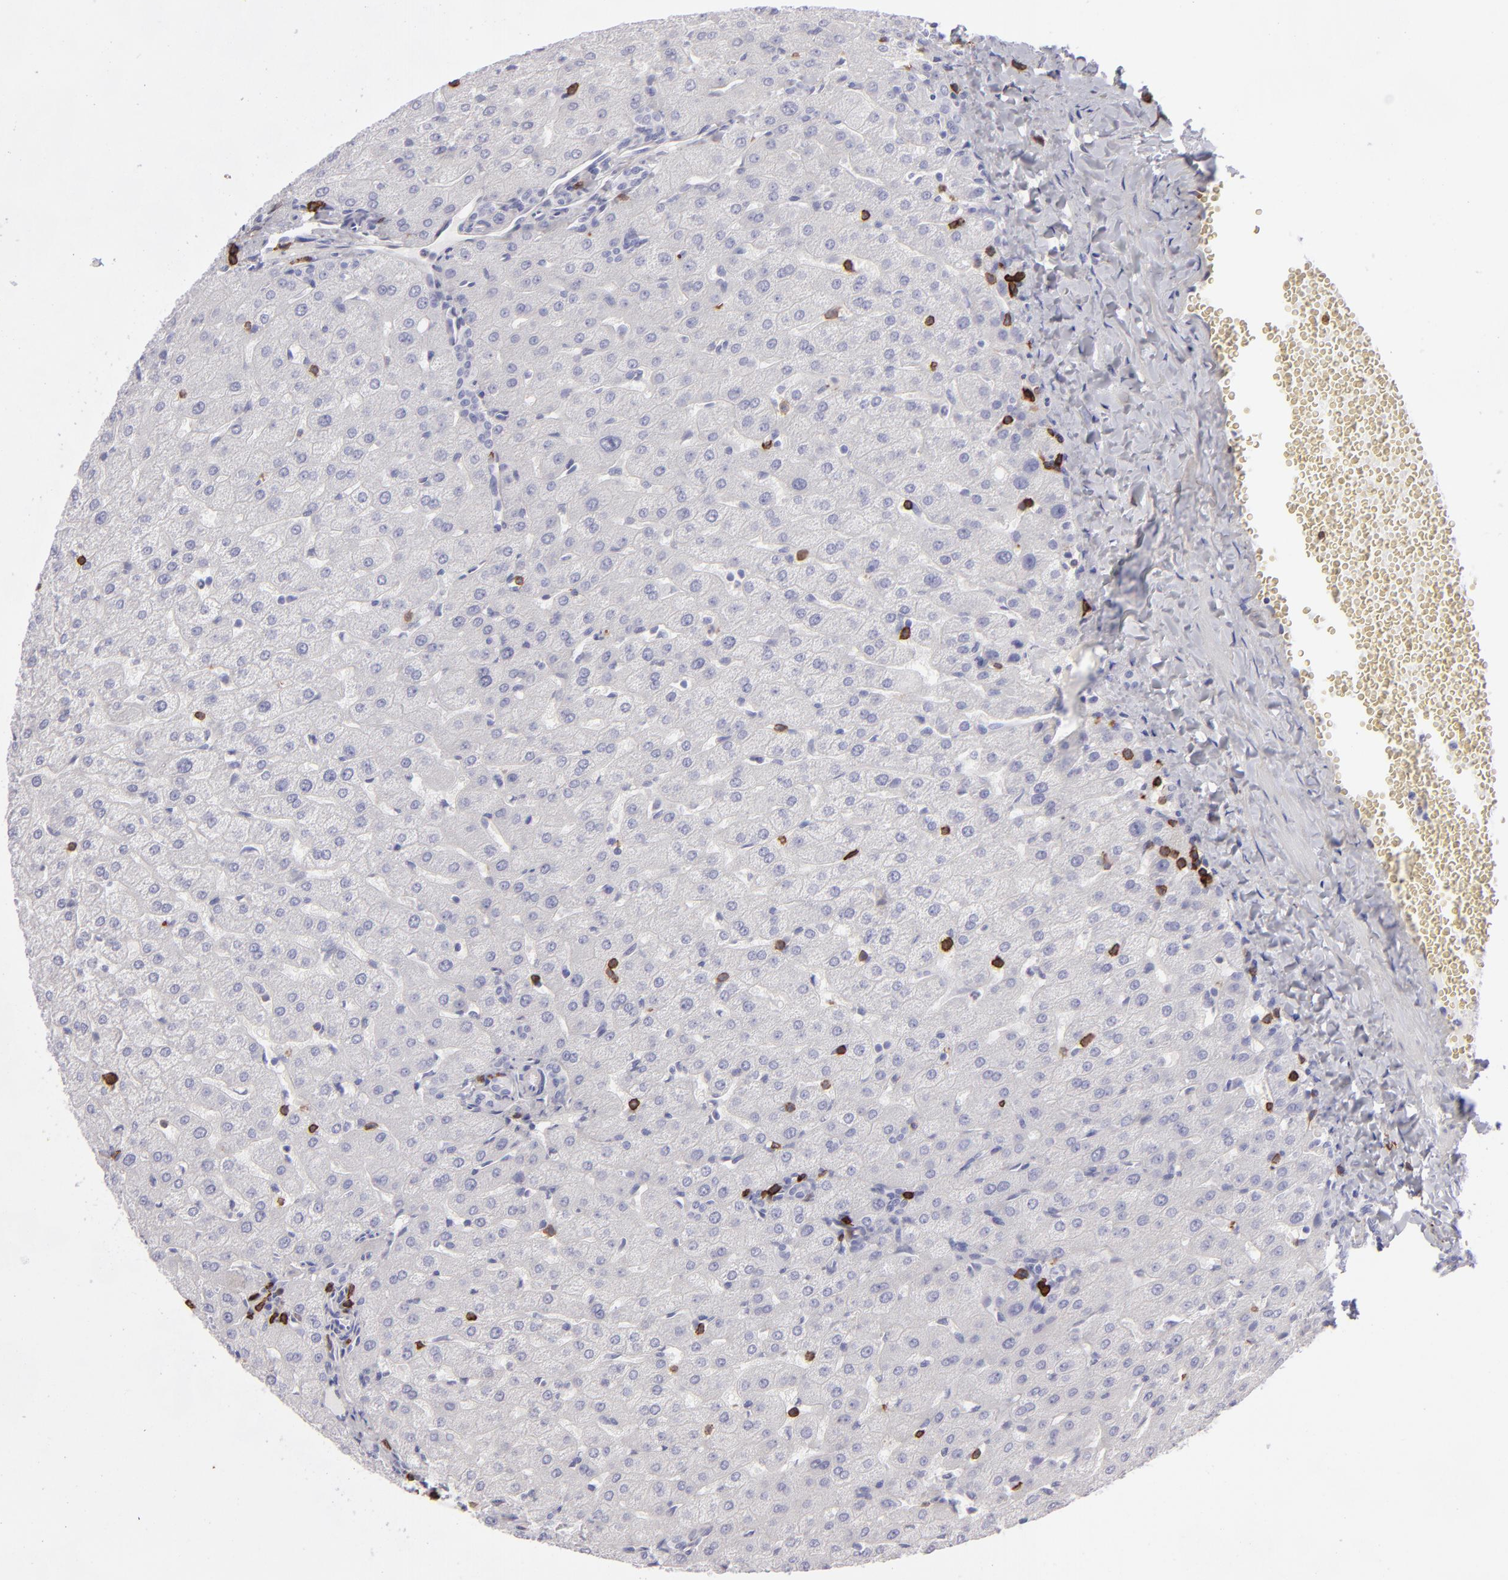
{"staining": {"intensity": "negative", "quantity": "none", "location": "none"}, "tissue": "liver", "cell_type": "Cholangiocytes", "image_type": "normal", "snomed": [{"axis": "morphology", "description": "Normal tissue, NOS"}, {"axis": "morphology", "description": "Fibrosis, NOS"}, {"axis": "topography", "description": "Liver"}], "caption": "High power microscopy histopathology image of an IHC image of normal liver, revealing no significant staining in cholangiocytes.", "gene": "CD27", "patient": {"sex": "female", "age": 29}}